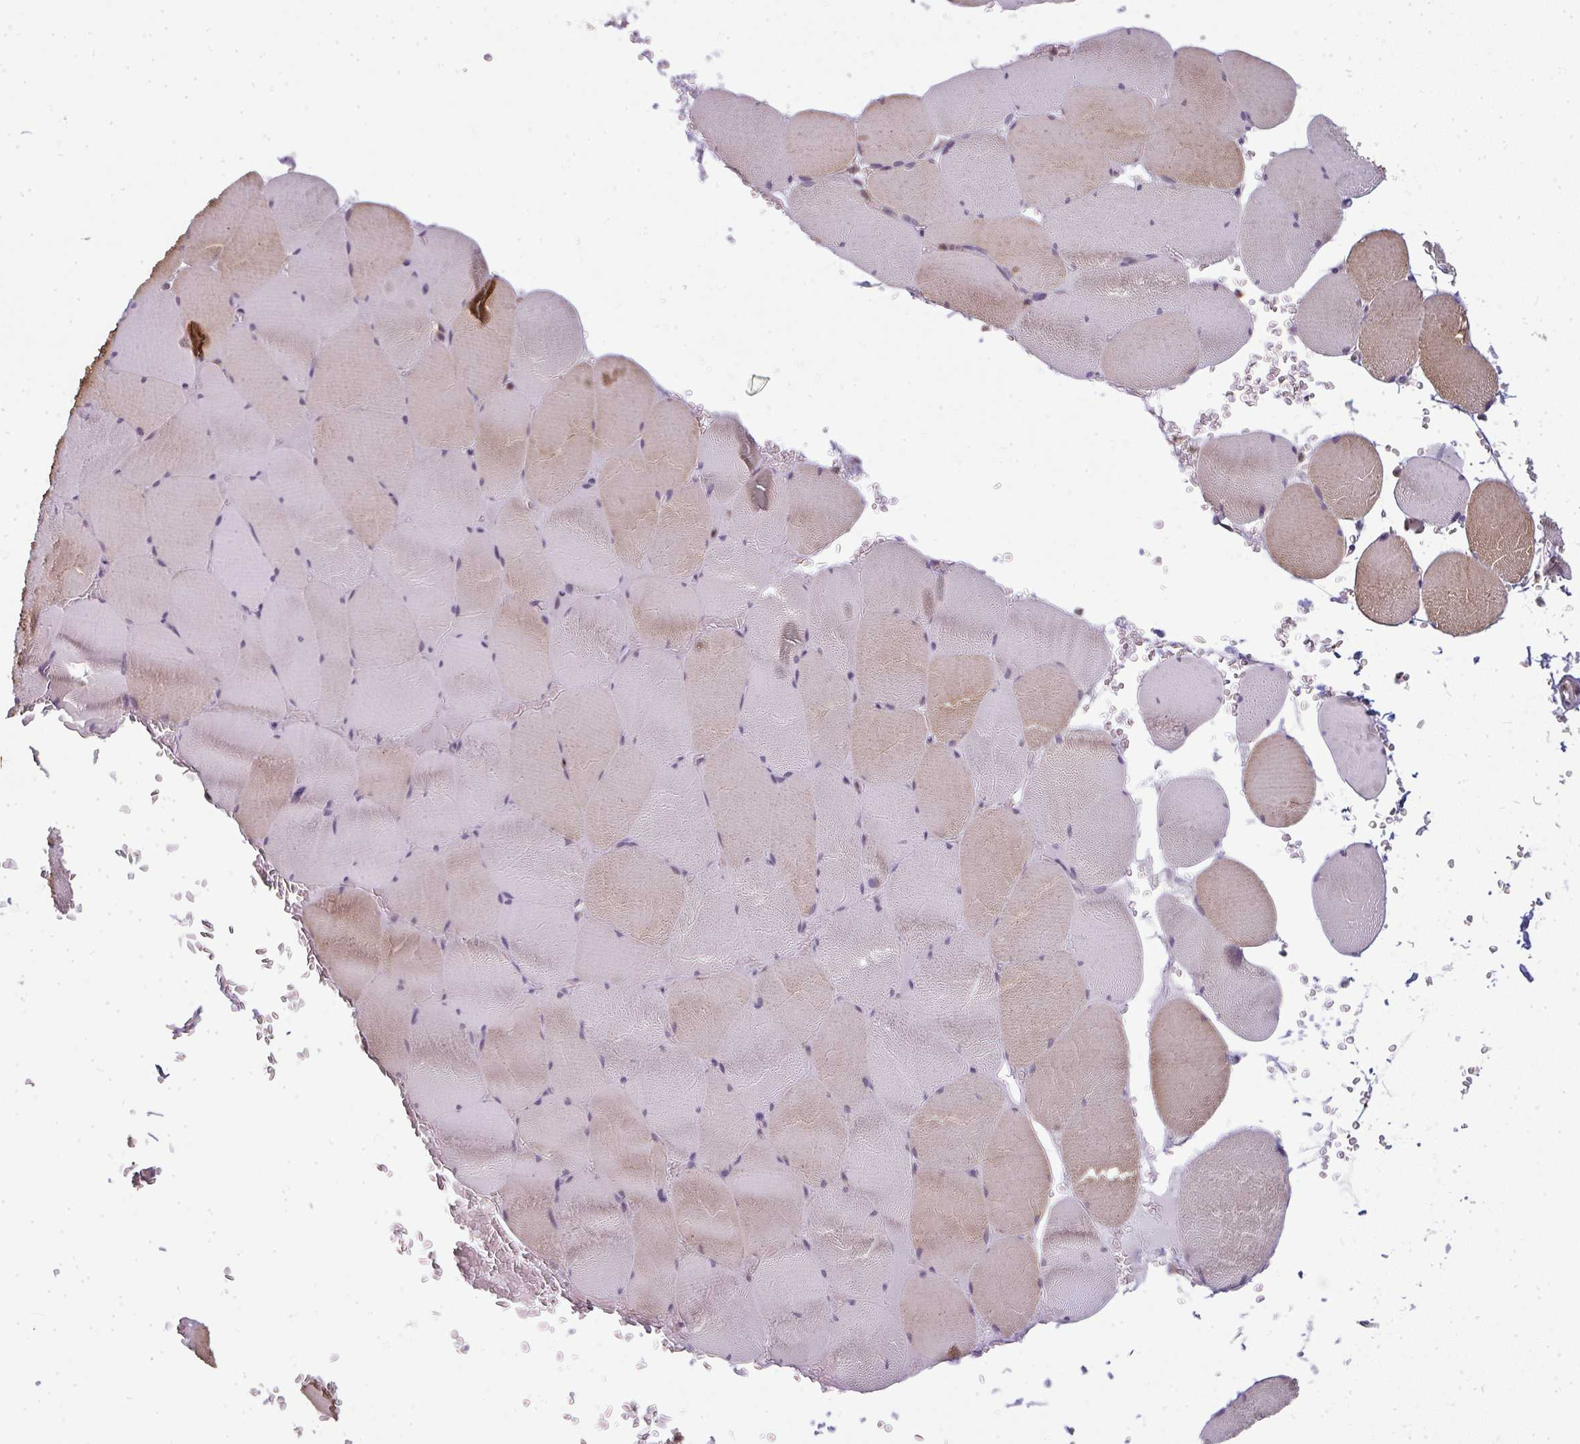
{"staining": {"intensity": "weak", "quantity": "25%-75%", "location": "cytoplasmic/membranous"}, "tissue": "skeletal muscle", "cell_type": "Myocytes", "image_type": "normal", "snomed": [{"axis": "morphology", "description": "Normal tissue, NOS"}, {"axis": "topography", "description": "Skeletal muscle"}, {"axis": "topography", "description": "Head-Neck"}], "caption": "Protein expression analysis of normal human skeletal muscle reveals weak cytoplasmic/membranous staining in approximately 25%-75% of myocytes. (DAB = brown stain, brightfield microscopy at high magnification).", "gene": "CXCR1", "patient": {"sex": "male", "age": 66}}